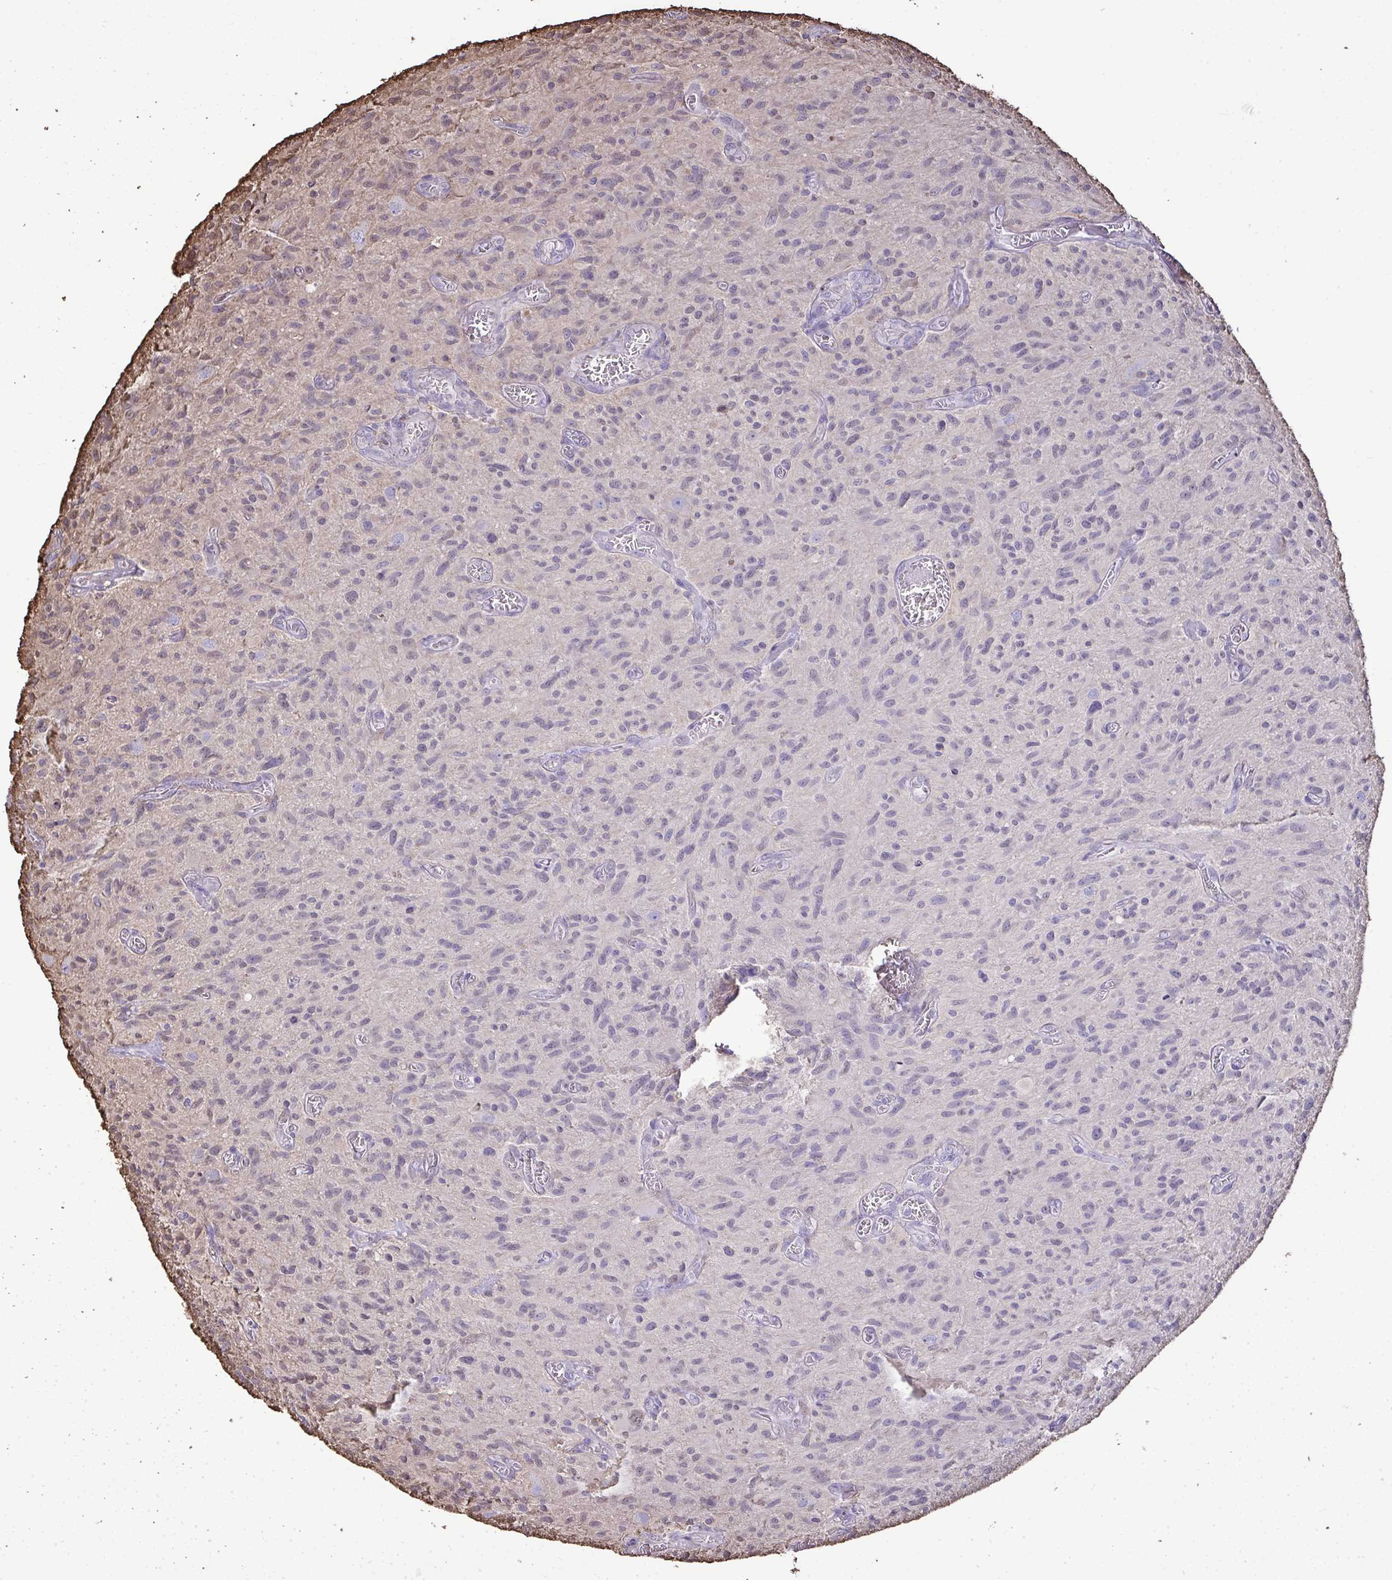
{"staining": {"intensity": "negative", "quantity": "none", "location": "none"}, "tissue": "glioma", "cell_type": "Tumor cells", "image_type": "cancer", "snomed": [{"axis": "morphology", "description": "Glioma, malignant, High grade"}, {"axis": "topography", "description": "Brain"}], "caption": "This is a micrograph of immunohistochemistry staining of high-grade glioma (malignant), which shows no positivity in tumor cells.", "gene": "ANXA5", "patient": {"sex": "male", "age": 75}}